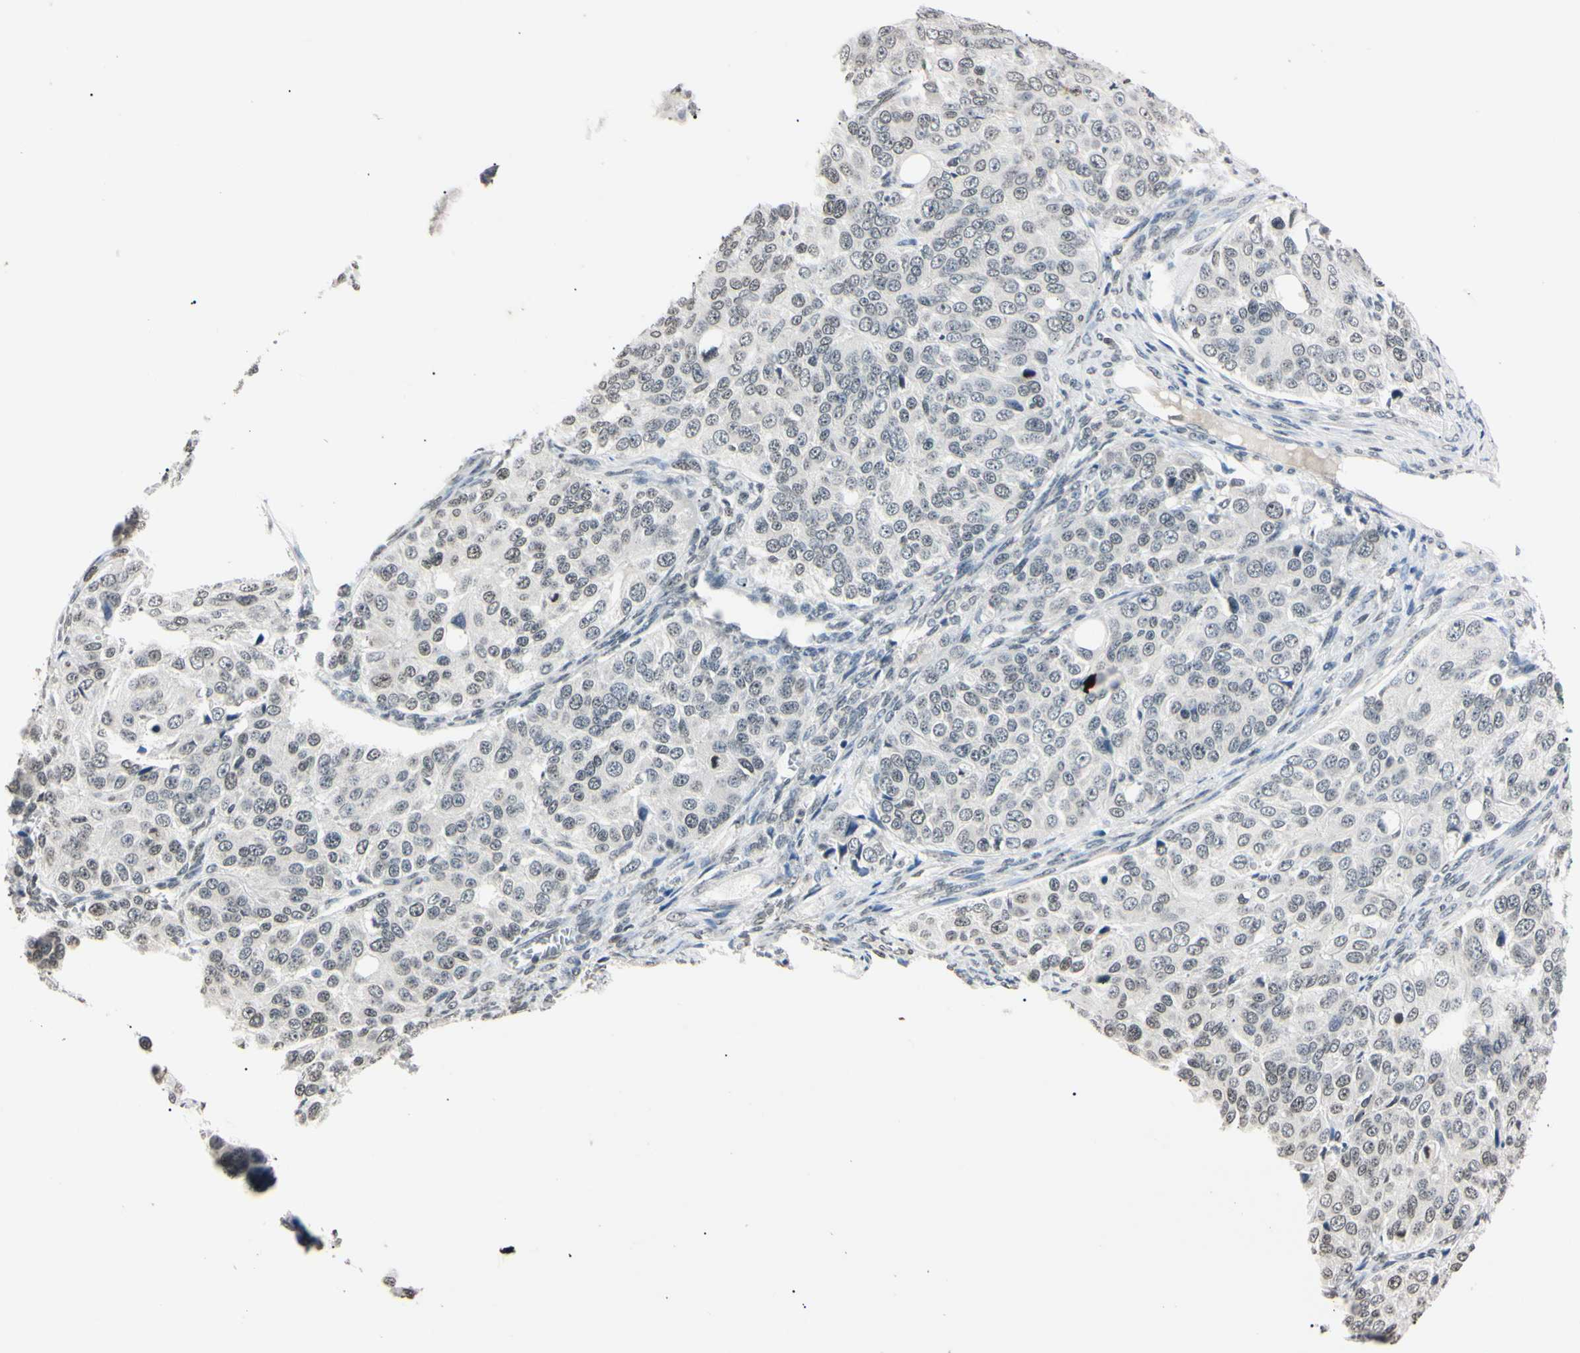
{"staining": {"intensity": "weak", "quantity": "<25%", "location": "nuclear"}, "tissue": "ovarian cancer", "cell_type": "Tumor cells", "image_type": "cancer", "snomed": [{"axis": "morphology", "description": "Carcinoma, endometroid"}, {"axis": "topography", "description": "Ovary"}], "caption": "A high-resolution photomicrograph shows immunohistochemistry staining of ovarian cancer, which shows no significant positivity in tumor cells. (Immunohistochemistry, brightfield microscopy, high magnification).", "gene": "CDC45", "patient": {"sex": "female", "age": 51}}